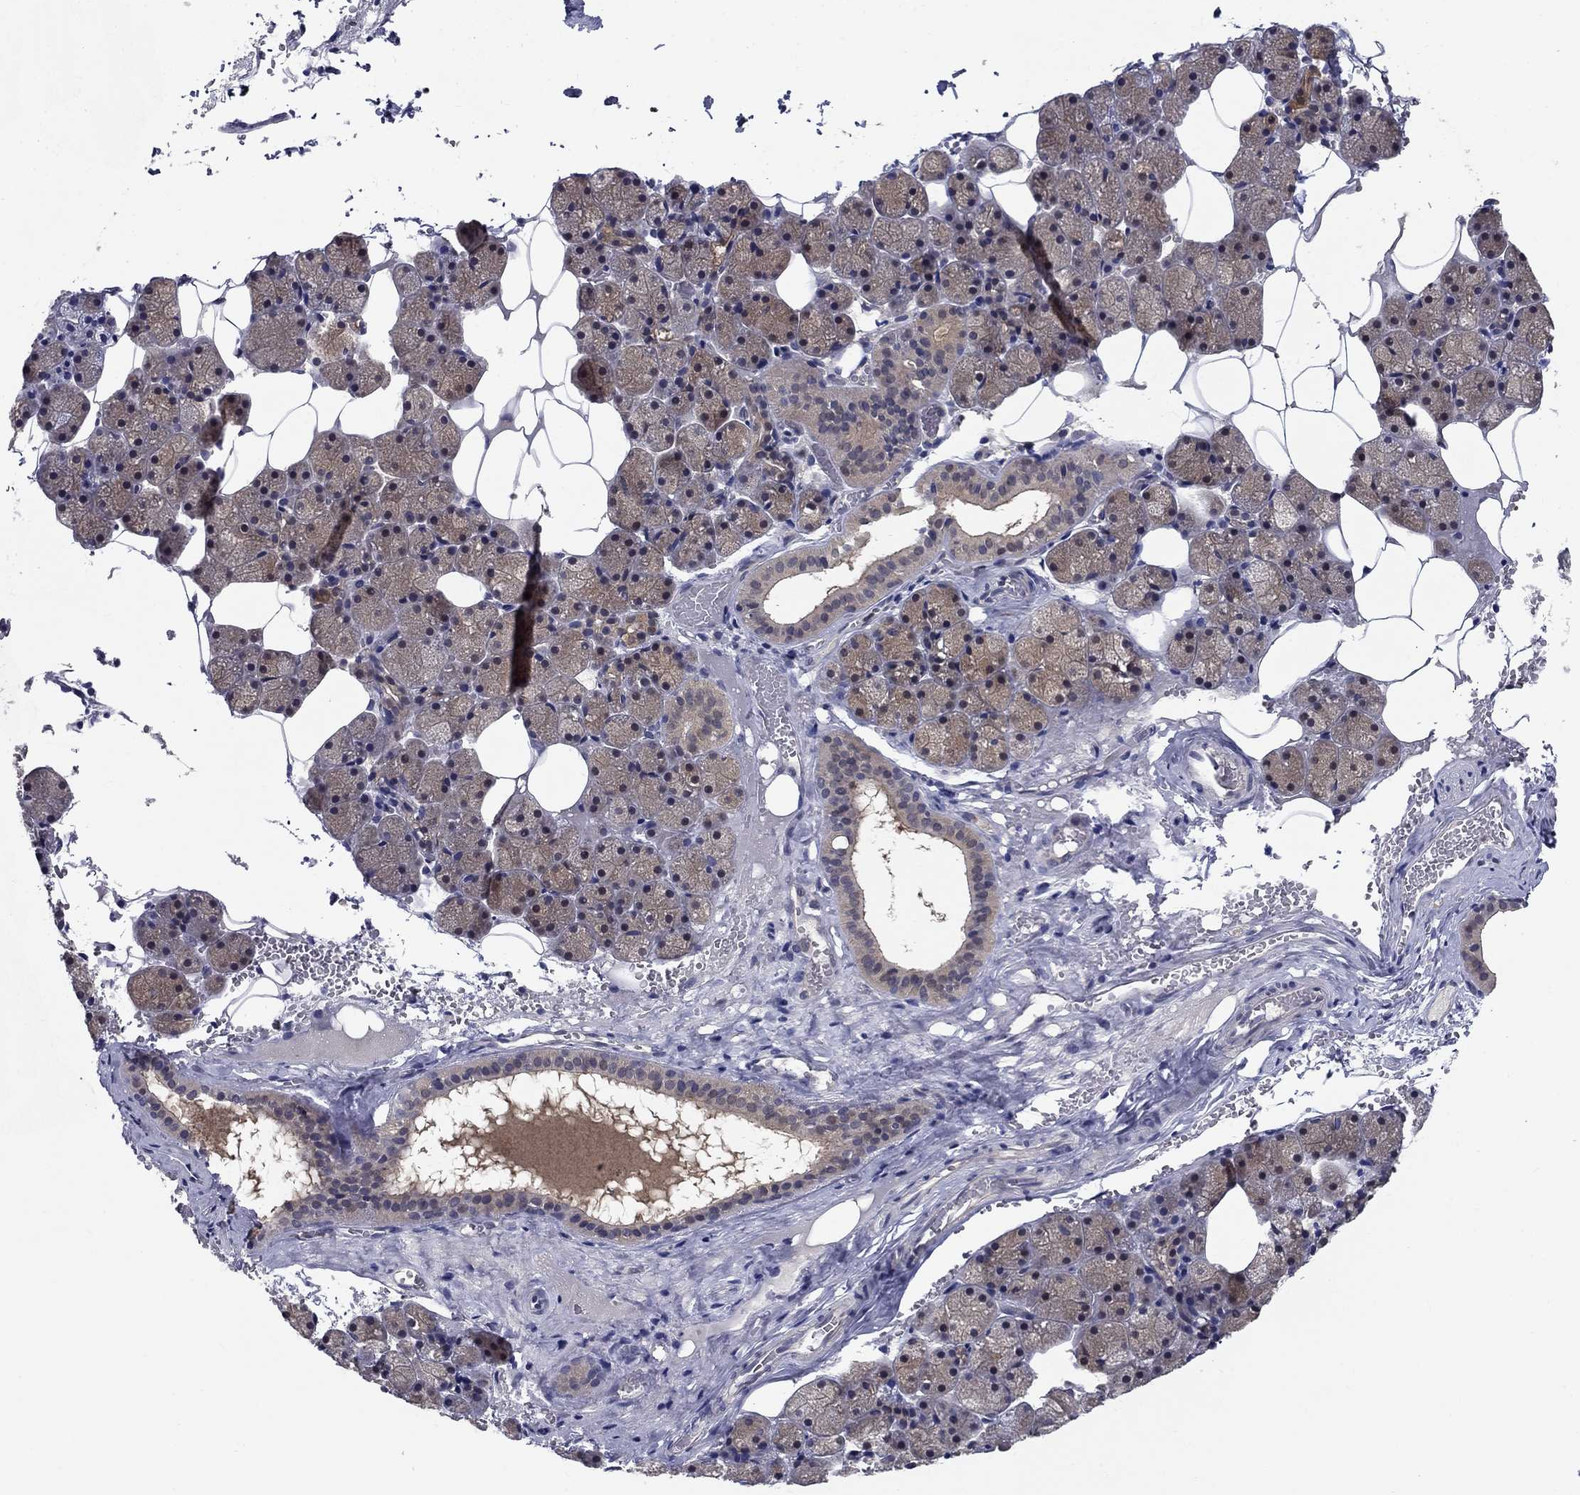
{"staining": {"intensity": "moderate", "quantity": "25%-75%", "location": "cytoplasmic/membranous"}, "tissue": "salivary gland", "cell_type": "Glandular cells", "image_type": "normal", "snomed": [{"axis": "morphology", "description": "Normal tissue, NOS"}, {"axis": "topography", "description": "Salivary gland"}], "caption": "The immunohistochemical stain highlights moderate cytoplasmic/membranous staining in glandular cells of benign salivary gland.", "gene": "GLTP", "patient": {"sex": "male", "age": 38}}